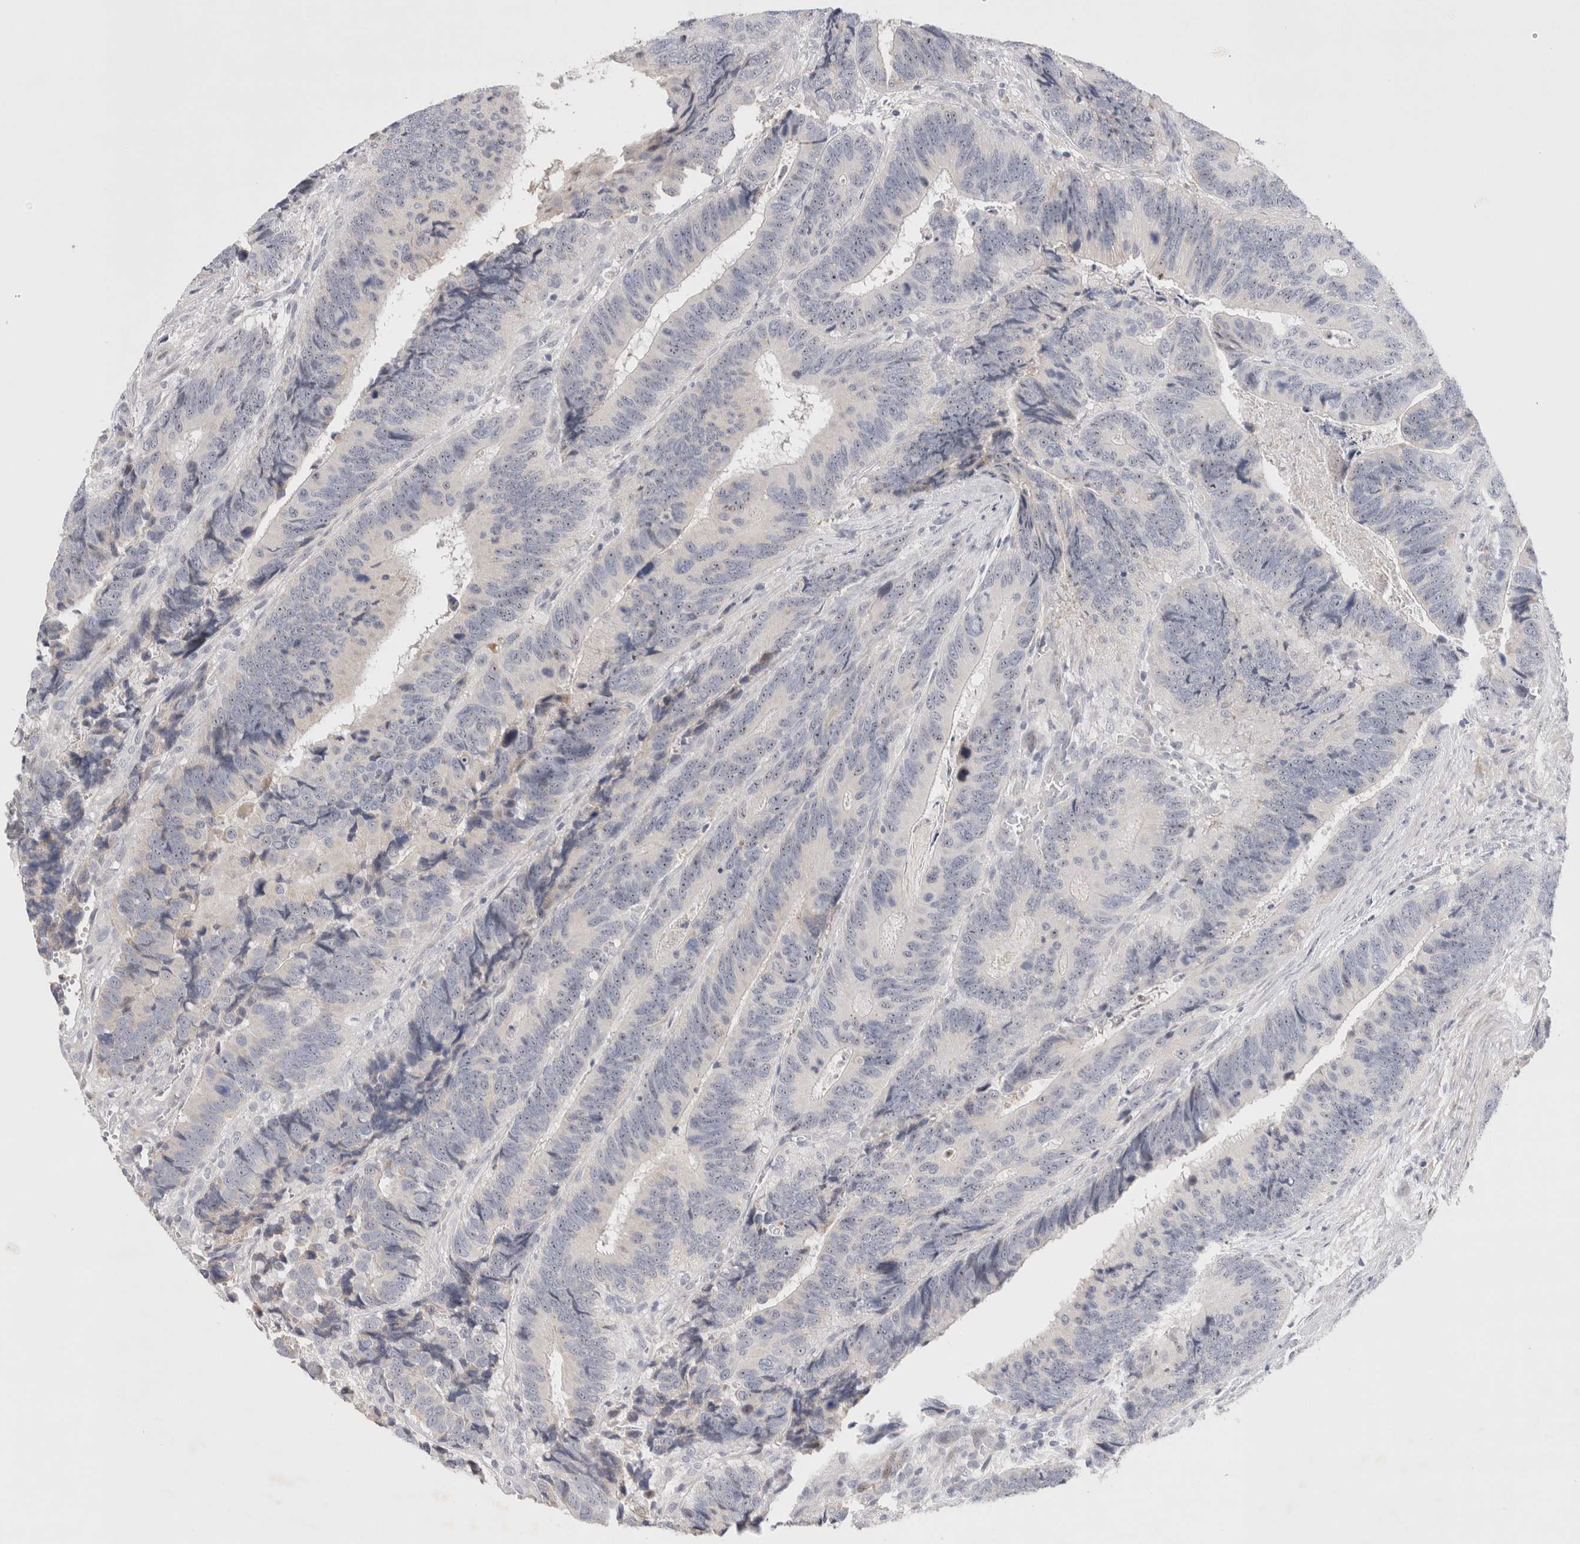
{"staining": {"intensity": "negative", "quantity": "none", "location": "none"}, "tissue": "colorectal cancer", "cell_type": "Tumor cells", "image_type": "cancer", "snomed": [{"axis": "morphology", "description": "Inflammation, NOS"}, {"axis": "morphology", "description": "Adenocarcinoma, NOS"}, {"axis": "topography", "description": "Colon"}], "caption": "Tumor cells show no significant staining in adenocarcinoma (colorectal).", "gene": "ECHDC2", "patient": {"sex": "male", "age": 72}}